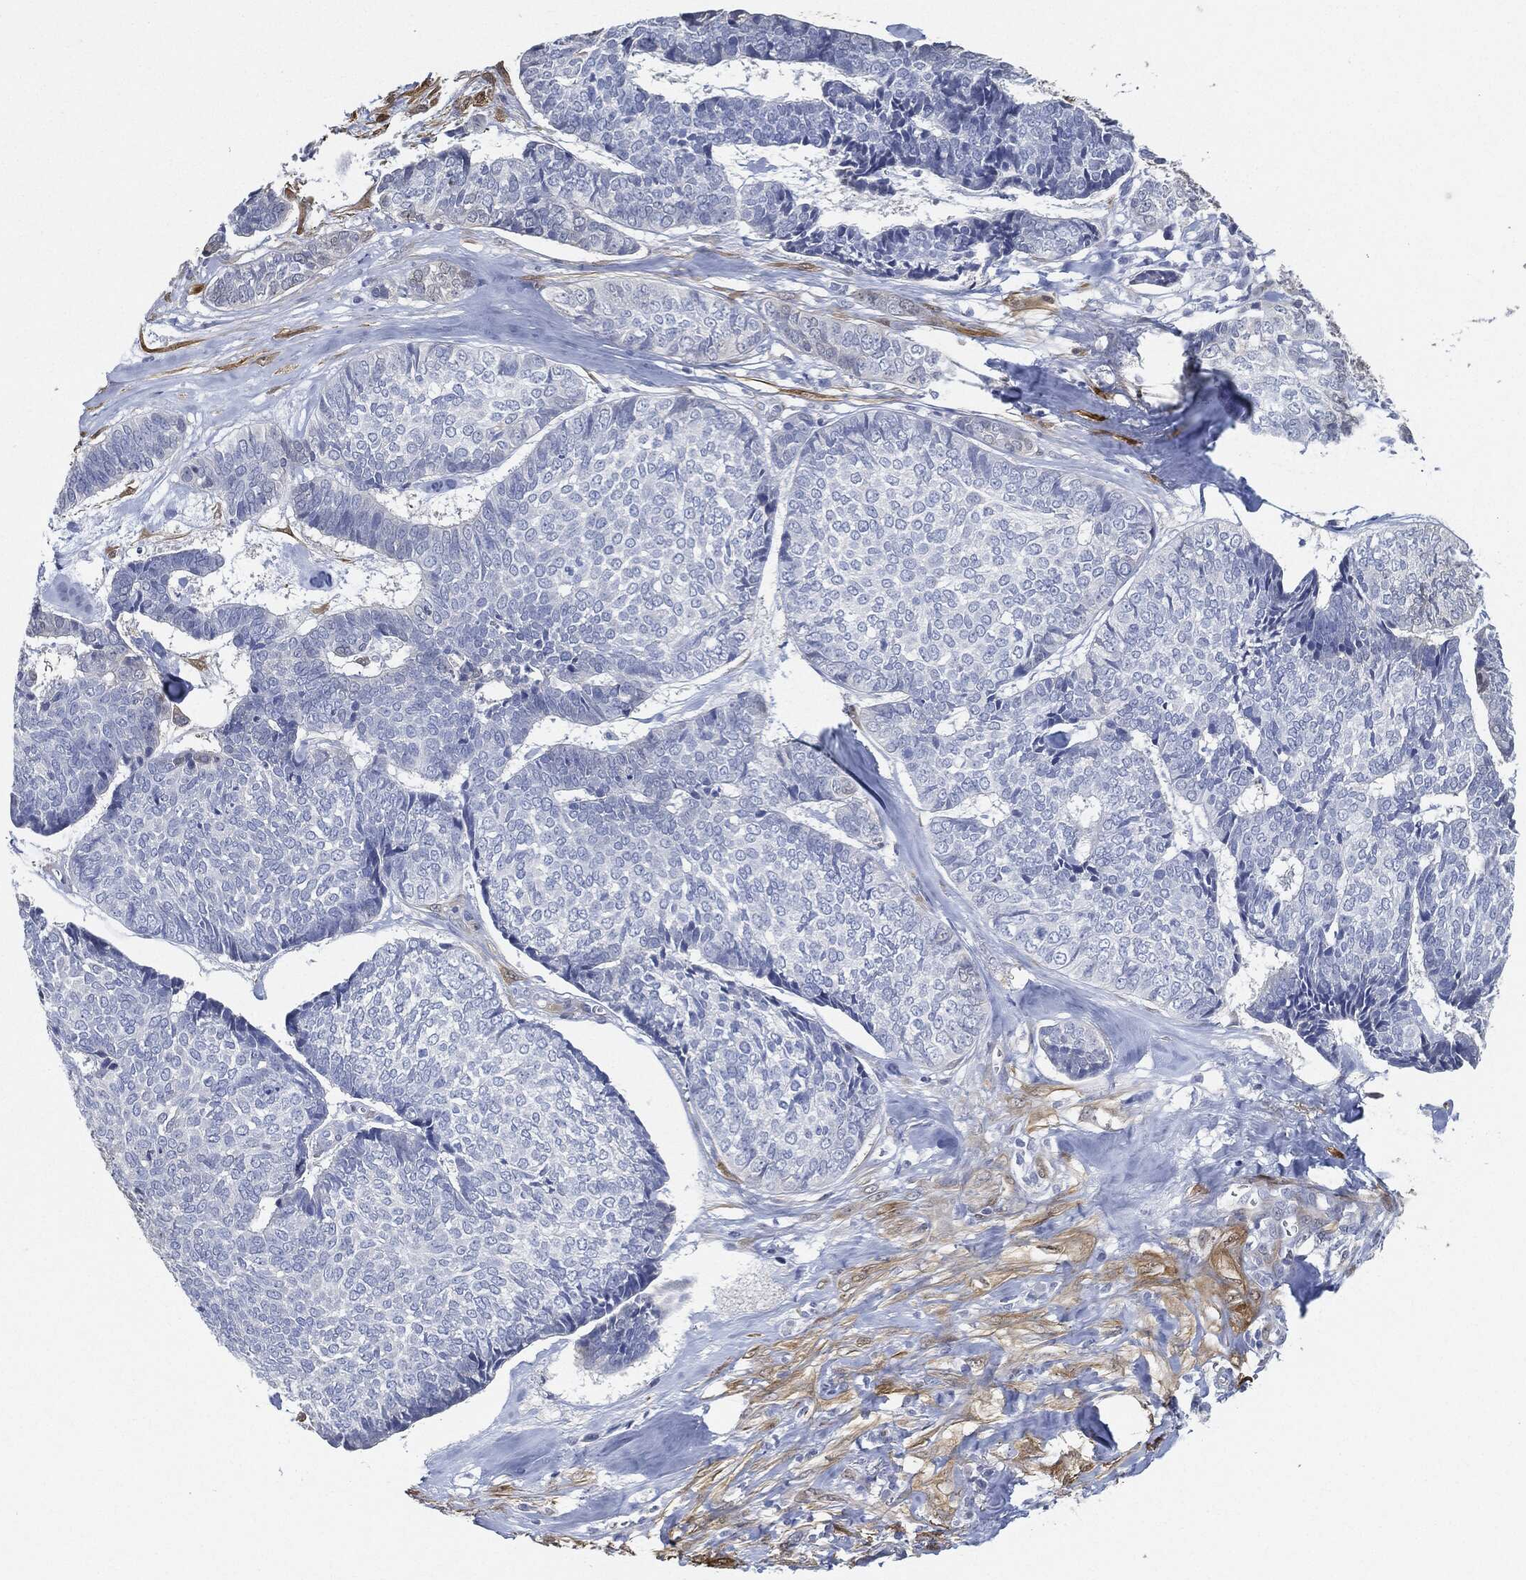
{"staining": {"intensity": "negative", "quantity": "none", "location": "none"}, "tissue": "skin cancer", "cell_type": "Tumor cells", "image_type": "cancer", "snomed": [{"axis": "morphology", "description": "Basal cell carcinoma"}, {"axis": "topography", "description": "Skin"}], "caption": "The immunohistochemistry (IHC) photomicrograph has no significant positivity in tumor cells of skin basal cell carcinoma tissue.", "gene": "TAGLN", "patient": {"sex": "male", "age": 86}}